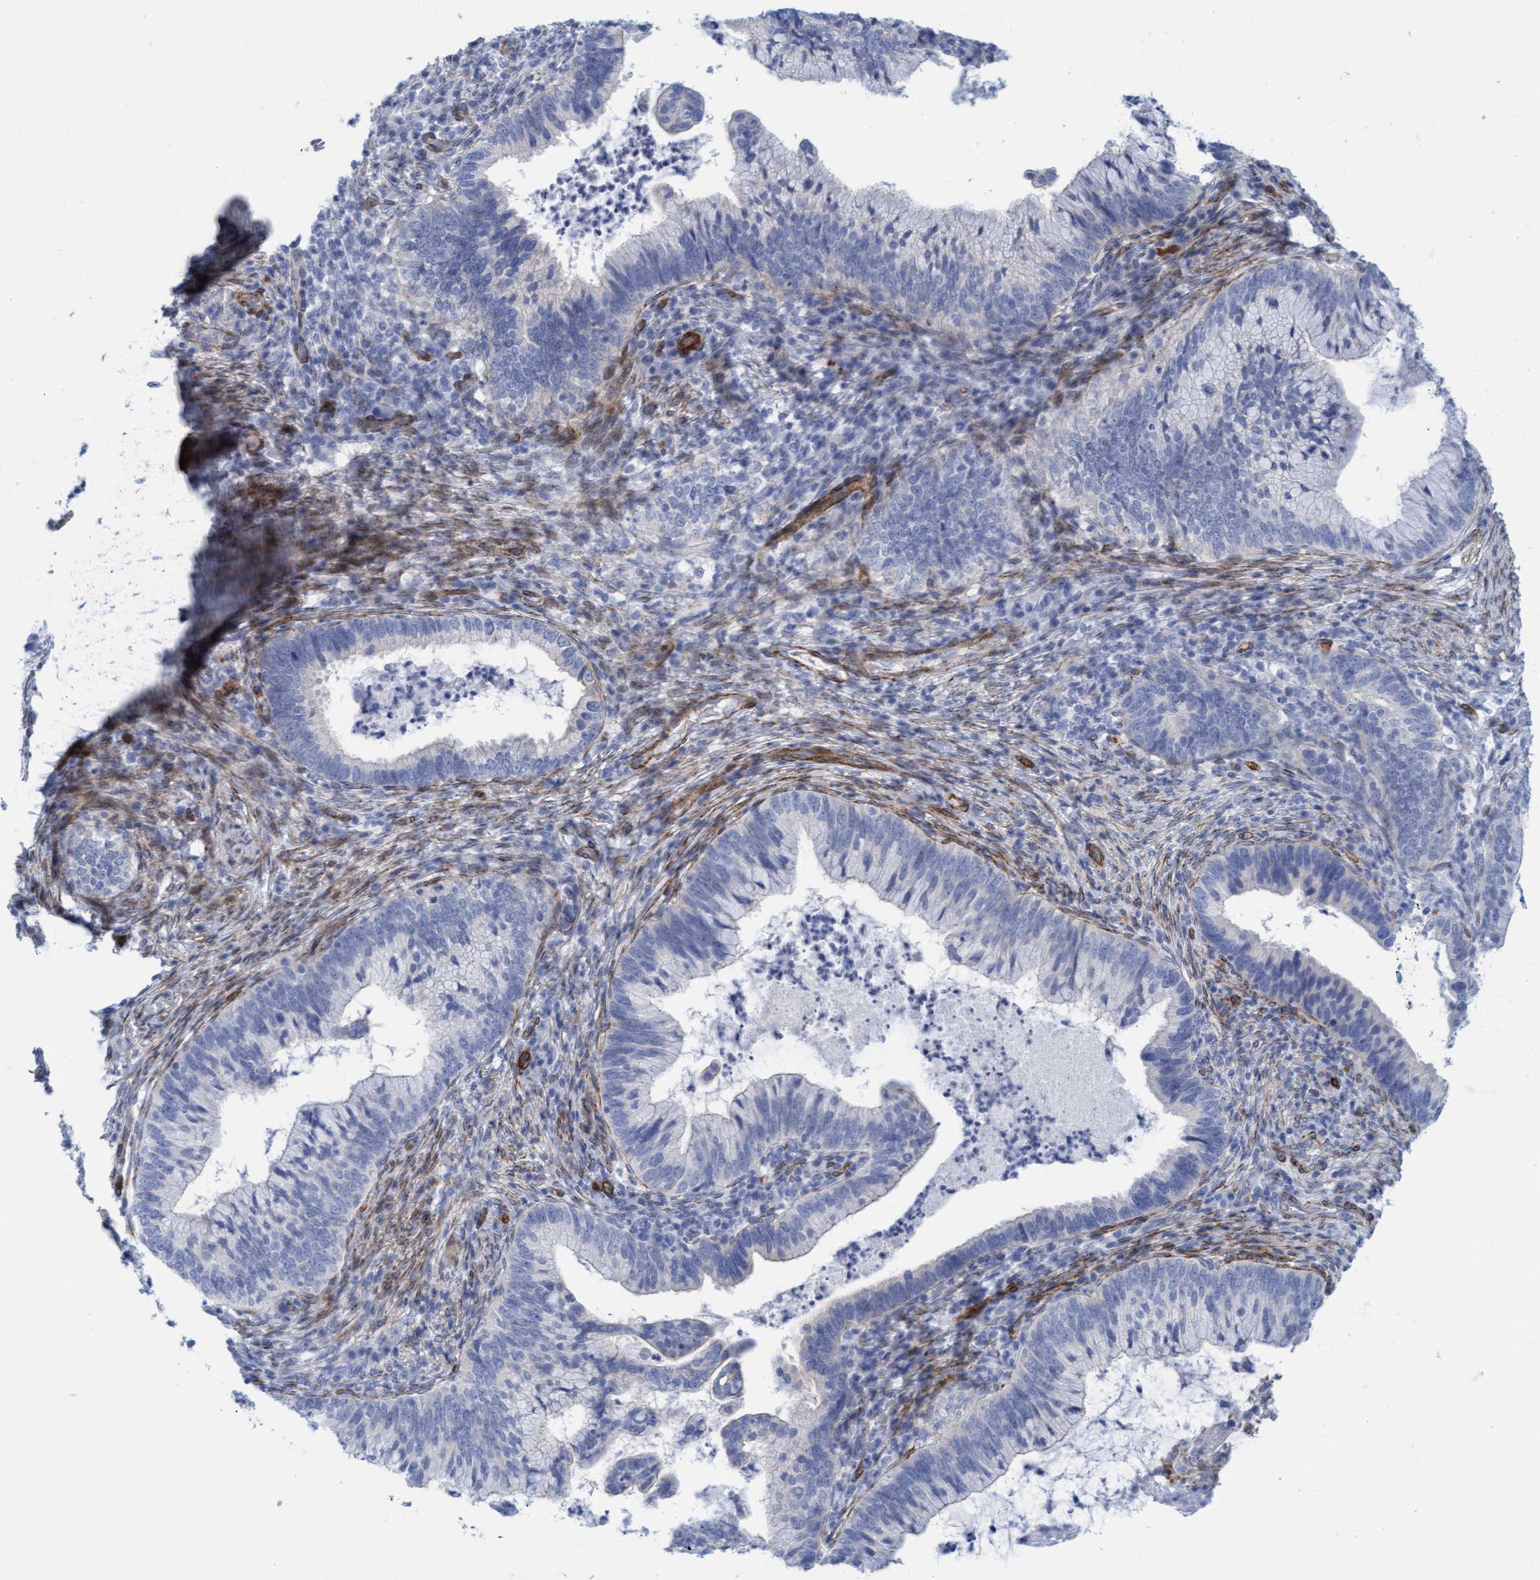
{"staining": {"intensity": "negative", "quantity": "none", "location": "none"}, "tissue": "cervical cancer", "cell_type": "Tumor cells", "image_type": "cancer", "snomed": [{"axis": "morphology", "description": "Adenocarcinoma, NOS"}, {"axis": "topography", "description": "Cervix"}], "caption": "Human cervical adenocarcinoma stained for a protein using IHC exhibits no expression in tumor cells.", "gene": "MTFR1", "patient": {"sex": "female", "age": 36}}